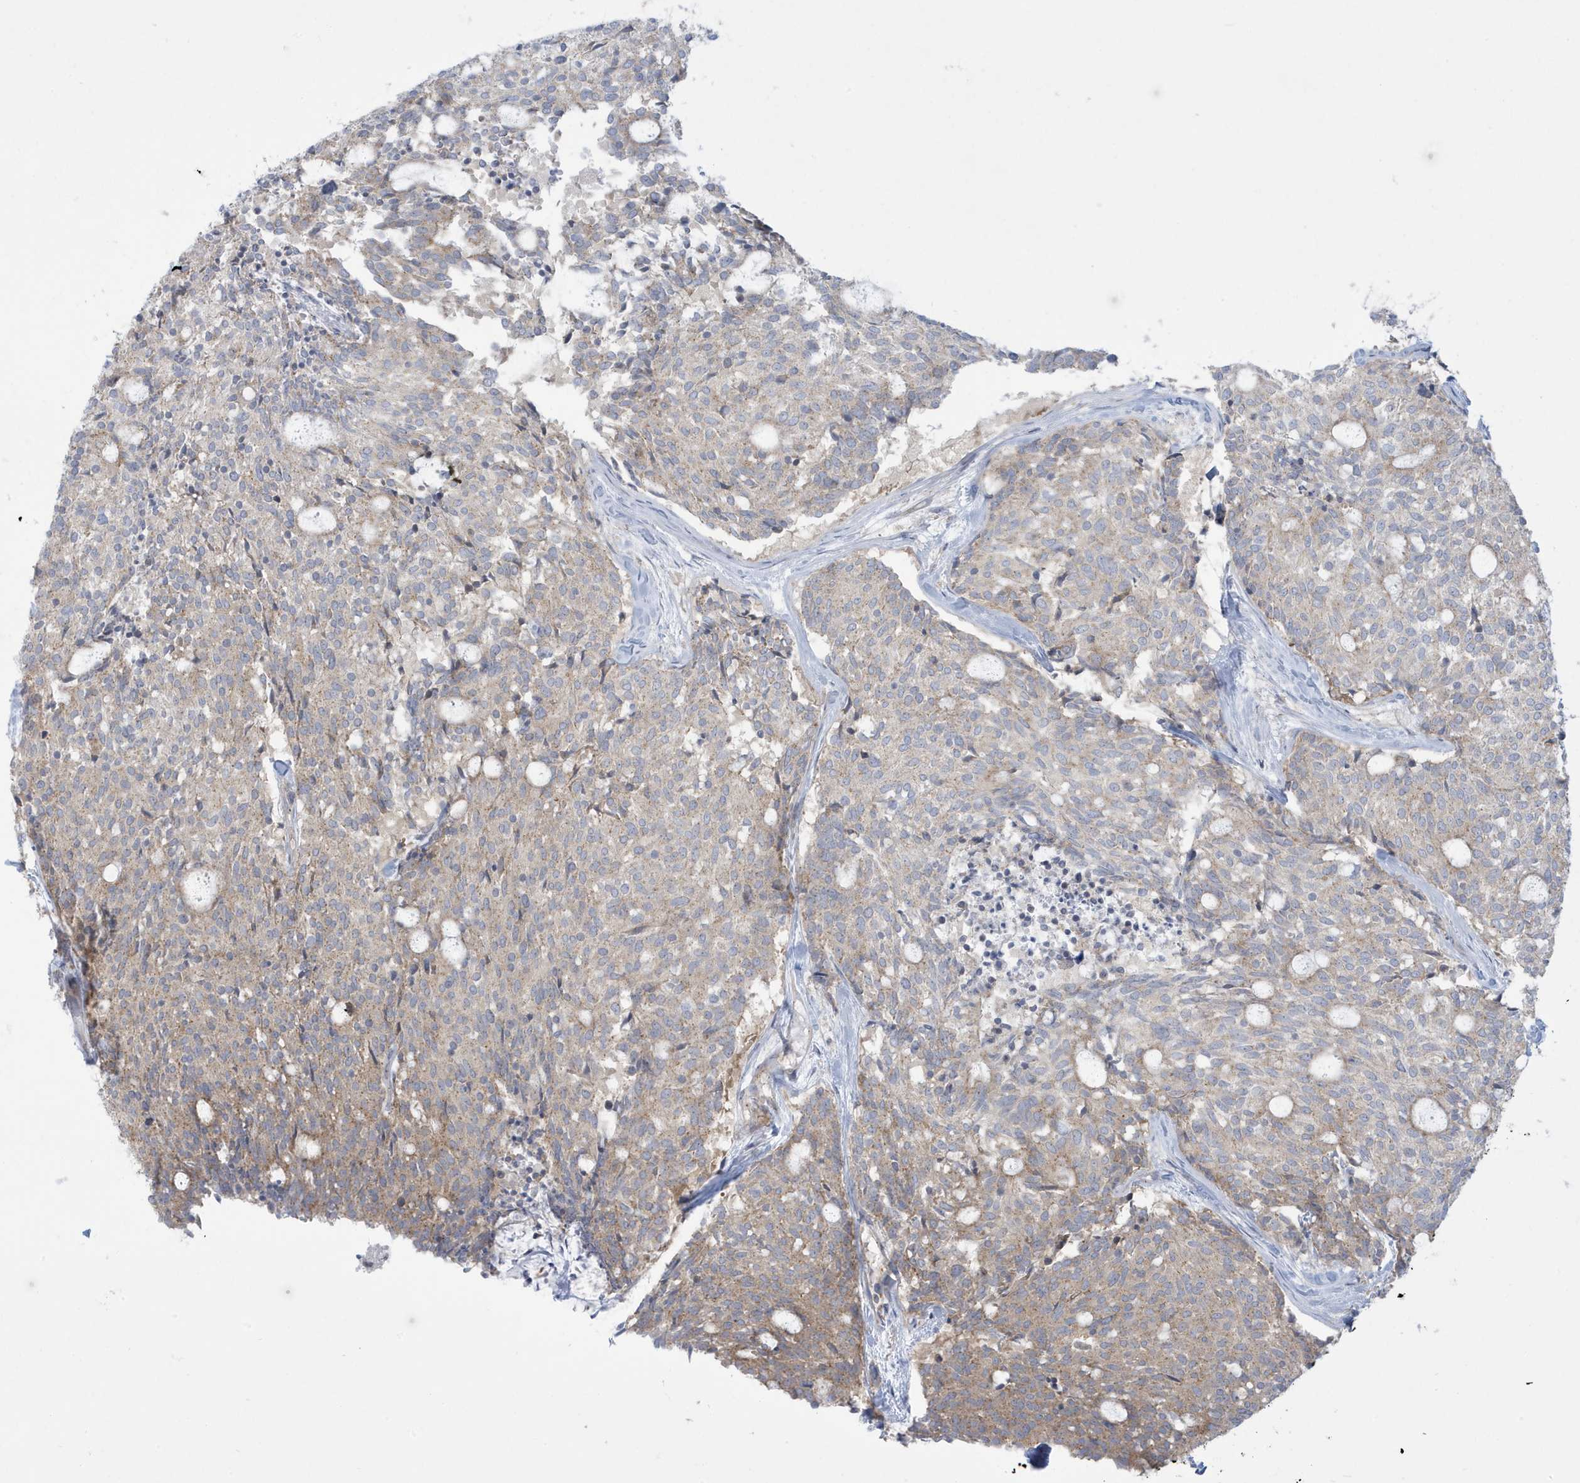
{"staining": {"intensity": "weak", "quantity": "<25%", "location": "cytoplasmic/membranous"}, "tissue": "carcinoid", "cell_type": "Tumor cells", "image_type": "cancer", "snomed": [{"axis": "morphology", "description": "Carcinoid, malignant, NOS"}, {"axis": "topography", "description": "Pancreas"}], "caption": "Protein analysis of malignant carcinoid shows no significant positivity in tumor cells.", "gene": "SLAMF9", "patient": {"sex": "female", "age": 54}}